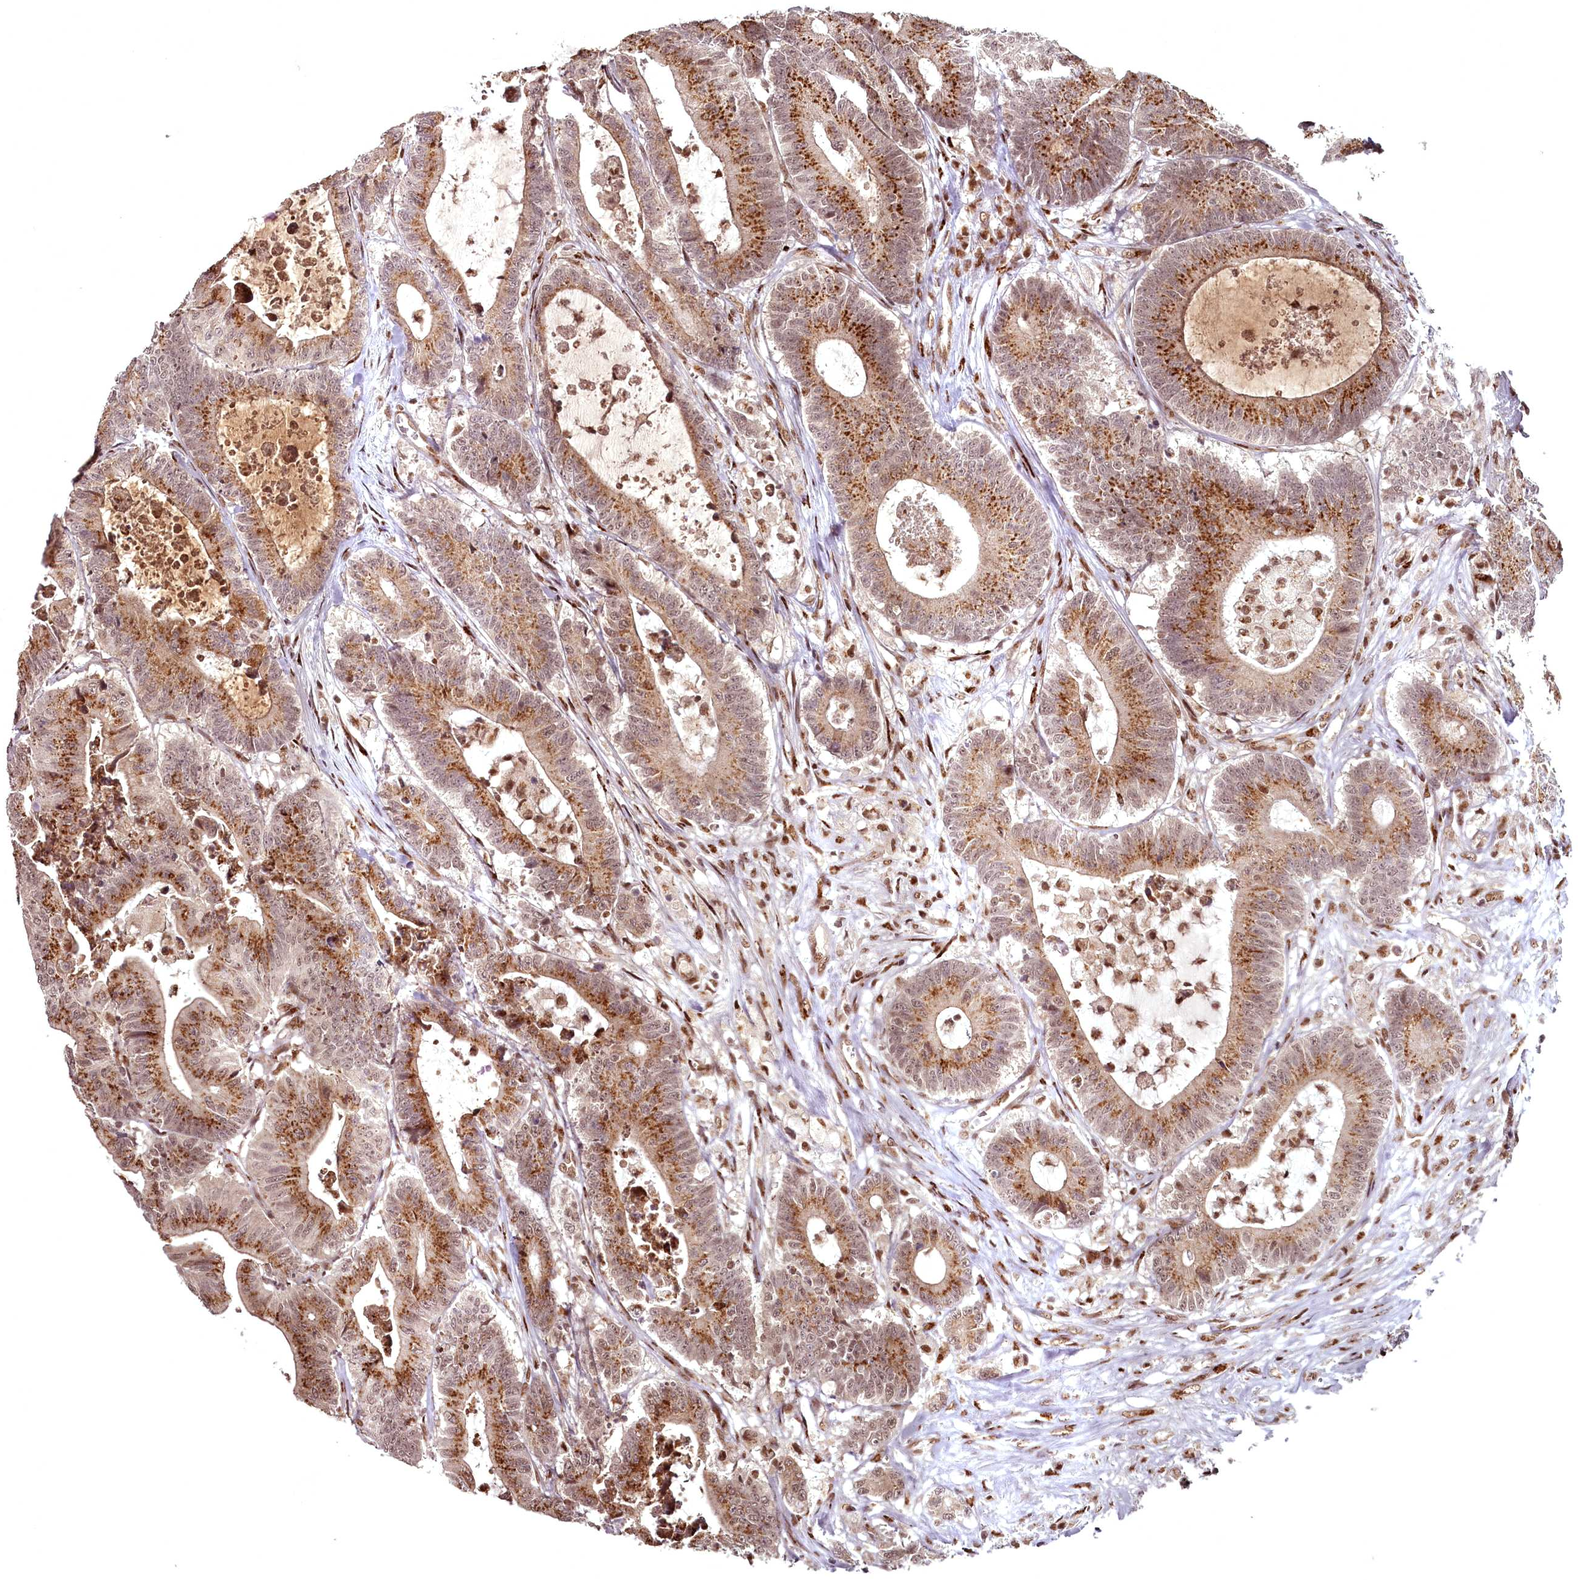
{"staining": {"intensity": "moderate", "quantity": ">75%", "location": "cytoplasmic/membranous"}, "tissue": "colorectal cancer", "cell_type": "Tumor cells", "image_type": "cancer", "snomed": [{"axis": "morphology", "description": "Adenocarcinoma, NOS"}, {"axis": "topography", "description": "Colon"}], "caption": "This image reveals IHC staining of human colorectal adenocarcinoma, with medium moderate cytoplasmic/membranous positivity in about >75% of tumor cells.", "gene": "CEP83", "patient": {"sex": "female", "age": 84}}